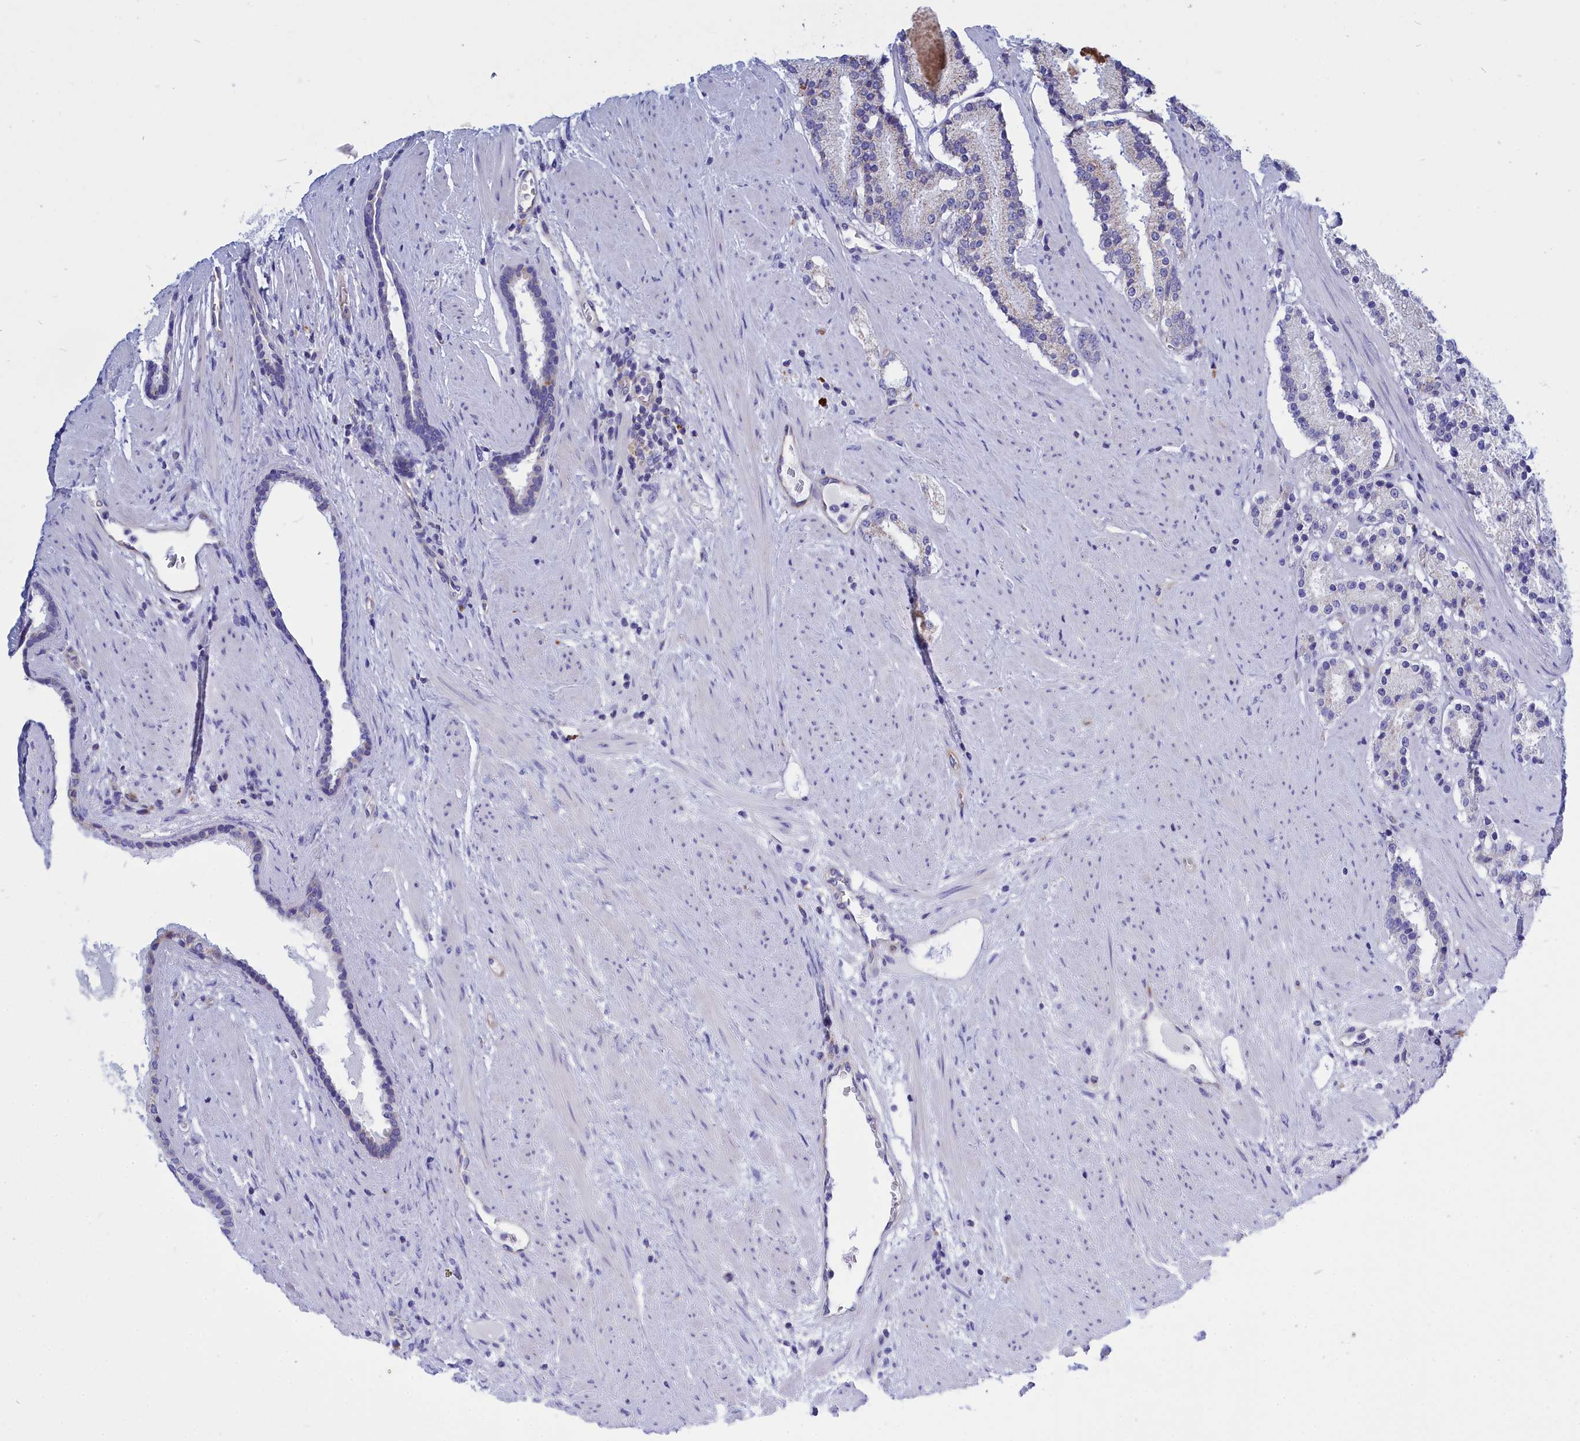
{"staining": {"intensity": "negative", "quantity": "none", "location": "none"}, "tissue": "prostate cancer", "cell_type": "Tumor cells", "image_type": "cancer", "snomed": [{"axis": "morphology", "description": "Adenocarcinoma, Low grade"}, {"axis": "topography", "description": "Prostate"}], "caption": "A high-resolution image shows immunohistochemistry (IHC) staining of prostate adenocarcinoma (low-grade), which reveals no significant expression in tumor cells.", "gene": "CCRL2", "patient": {"sex": "male", "age": 59}}